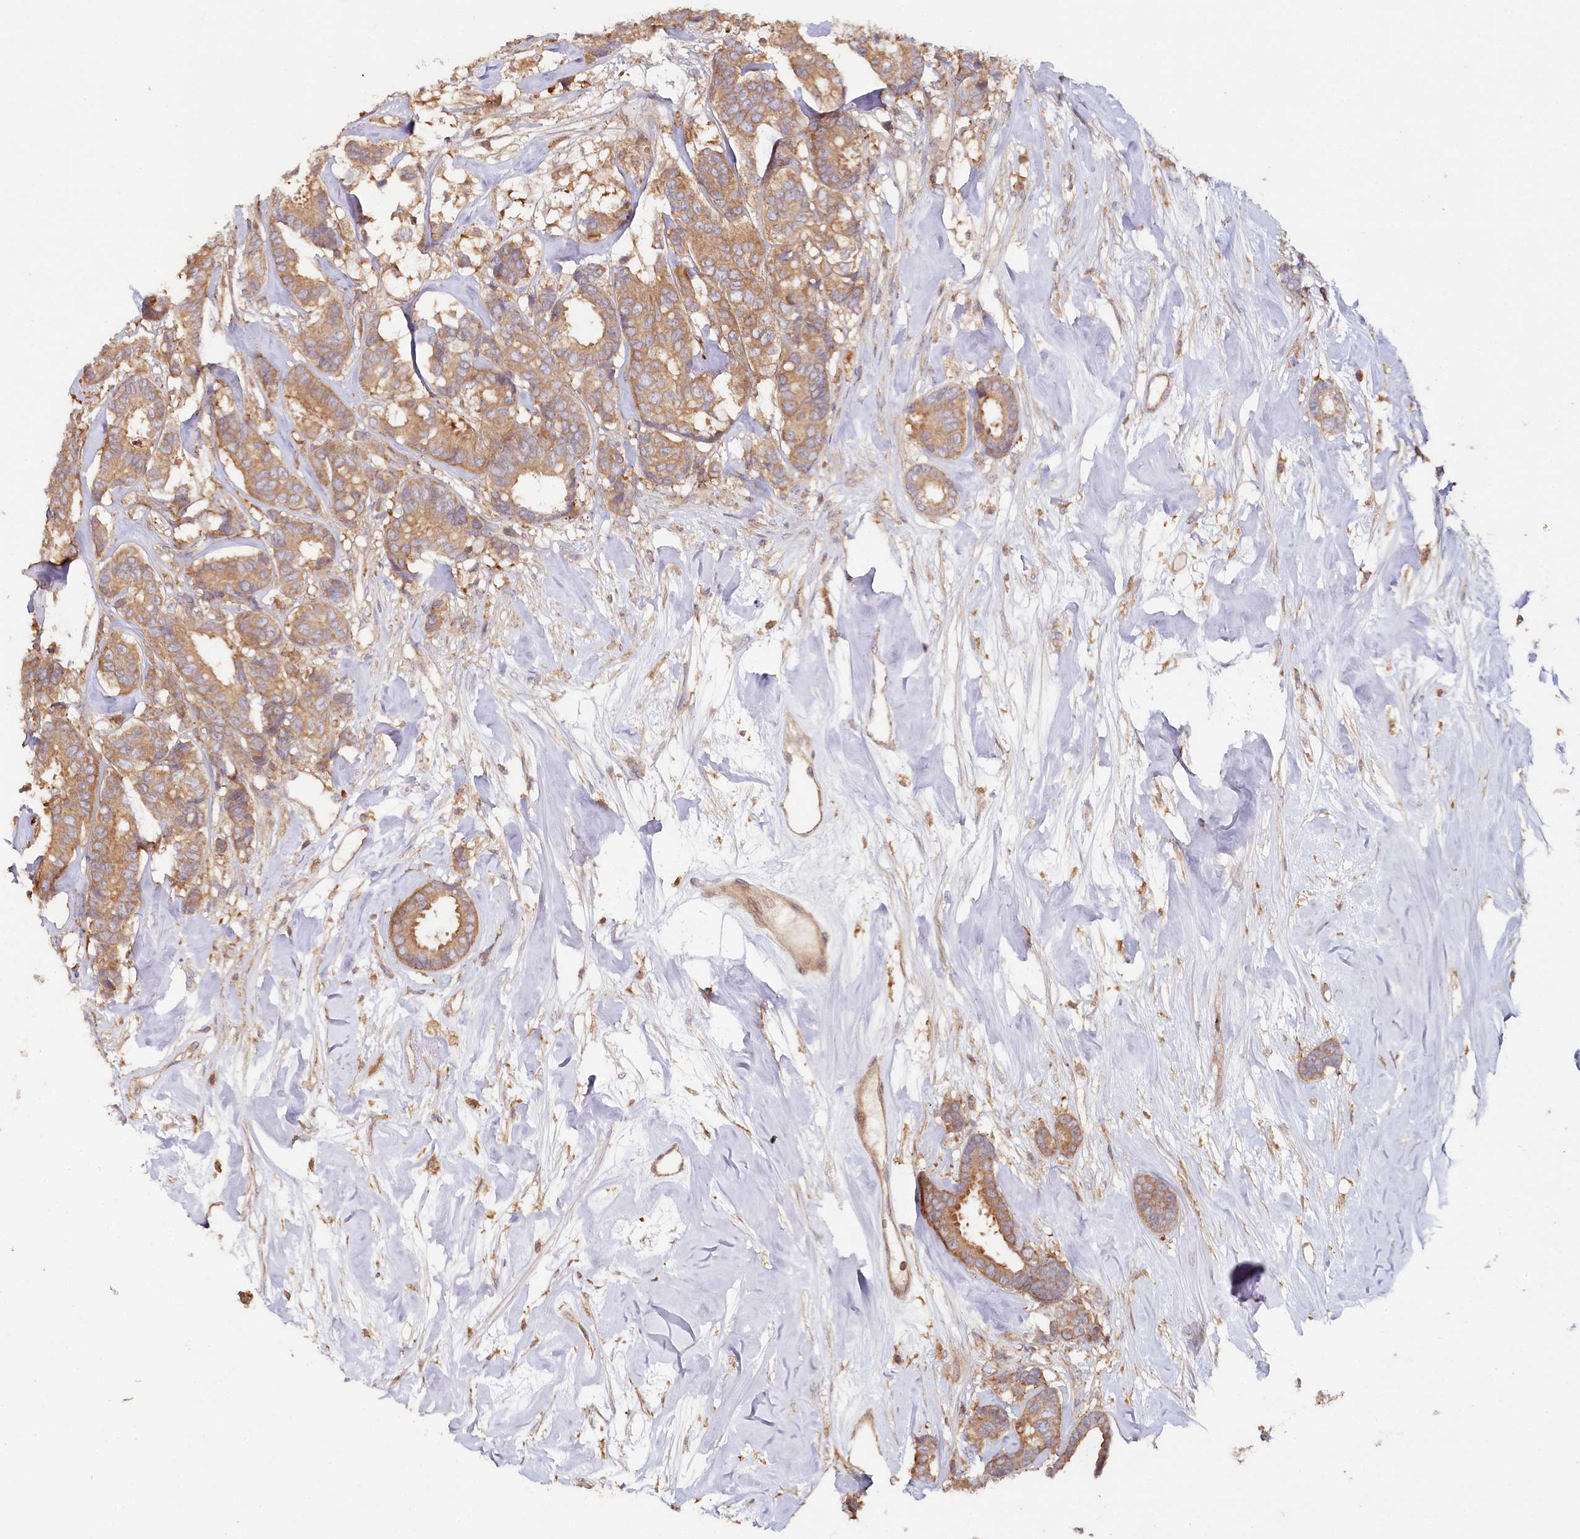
{"staining": {"intensity": "moderate", "quantity": ">75%", "location": "cytoplasmic/membranous"}, "tissue": "breast cancer", "cell_type": "Tumor cells", "image_type": "cancer", "snomed": [{"axis": "morphology", "description": "Duct carcinoma"}, {"axis": "topography", "description": "Breast"}], "caption": "Immunohistochemistry (IHC) staining of breast cancer, which exhibits medium levels of moderate cytoplasmic/membranous staining in approximately >75% of tumor cells indicating moderate cytoplasmic/membranous protein expression. The staining was performed using DAB (3,3'-diaminobenzidine) (brown) for protein detection and nuclei were counterstained in hematoxylin (blue).", "gene": "HAL", "patient": {"sex": "female", "age": 87}}